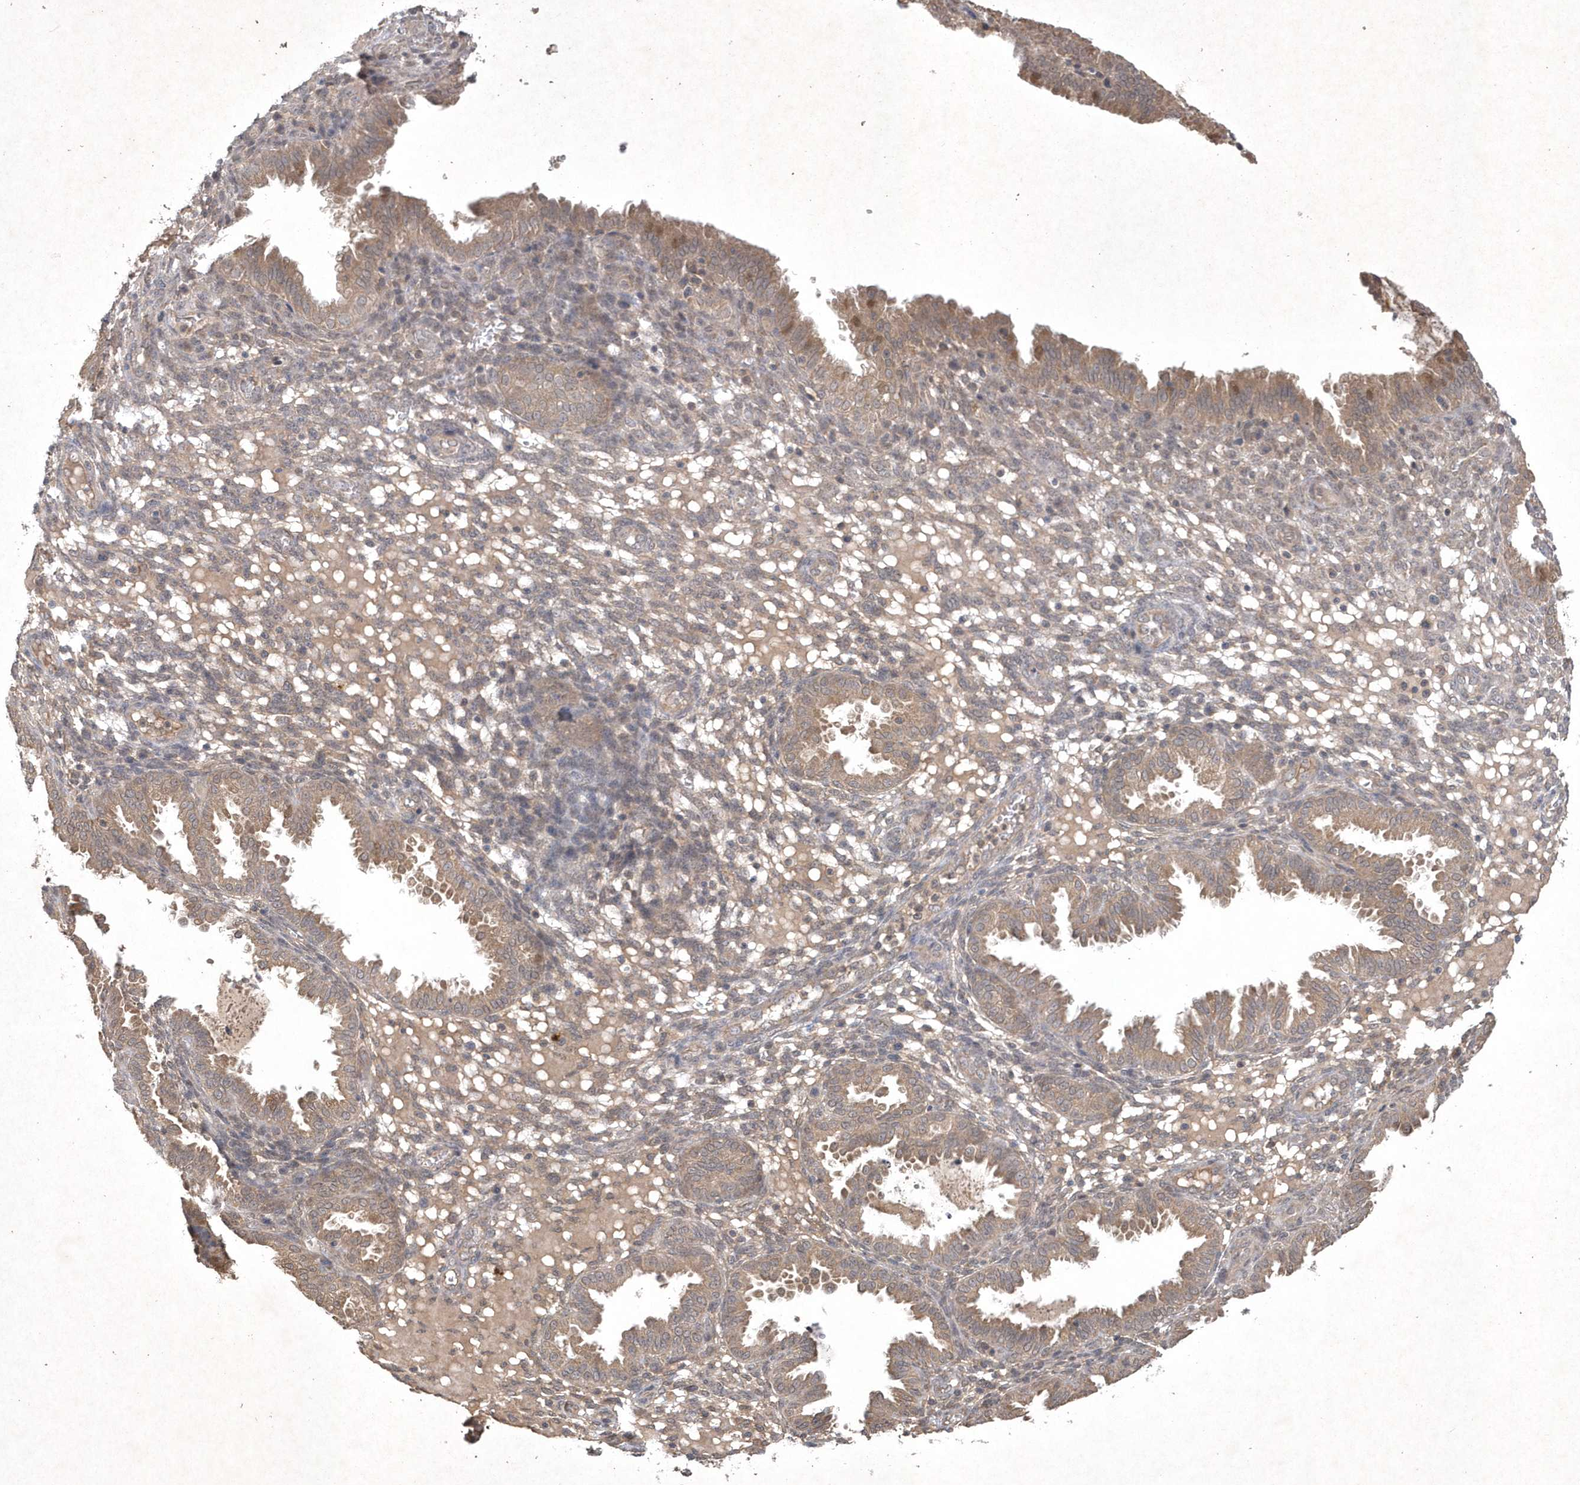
{"staining": {"intensity": "weak", "quantity": "<25%", "location": "cytoplasmic/membranous"}, "tissue": "endometrium", "cell_type": "Cells in endometrial stroma", "image_type": "normal", "snomed": [{"axis": "morphology", "description": "Normal tissue, NOS"}, {"axis": "topography", "description": "Endometrium"}], "caption": "A photomicrograph of endometrium stained for a protein displays no brown staining in cells in endometrial stroma. (DAB immunohistochemistry visualized using brightfield microscopy, high magnification).", "gene": "AKR7A2", "patient": {"sex": "female", "age": 33}}